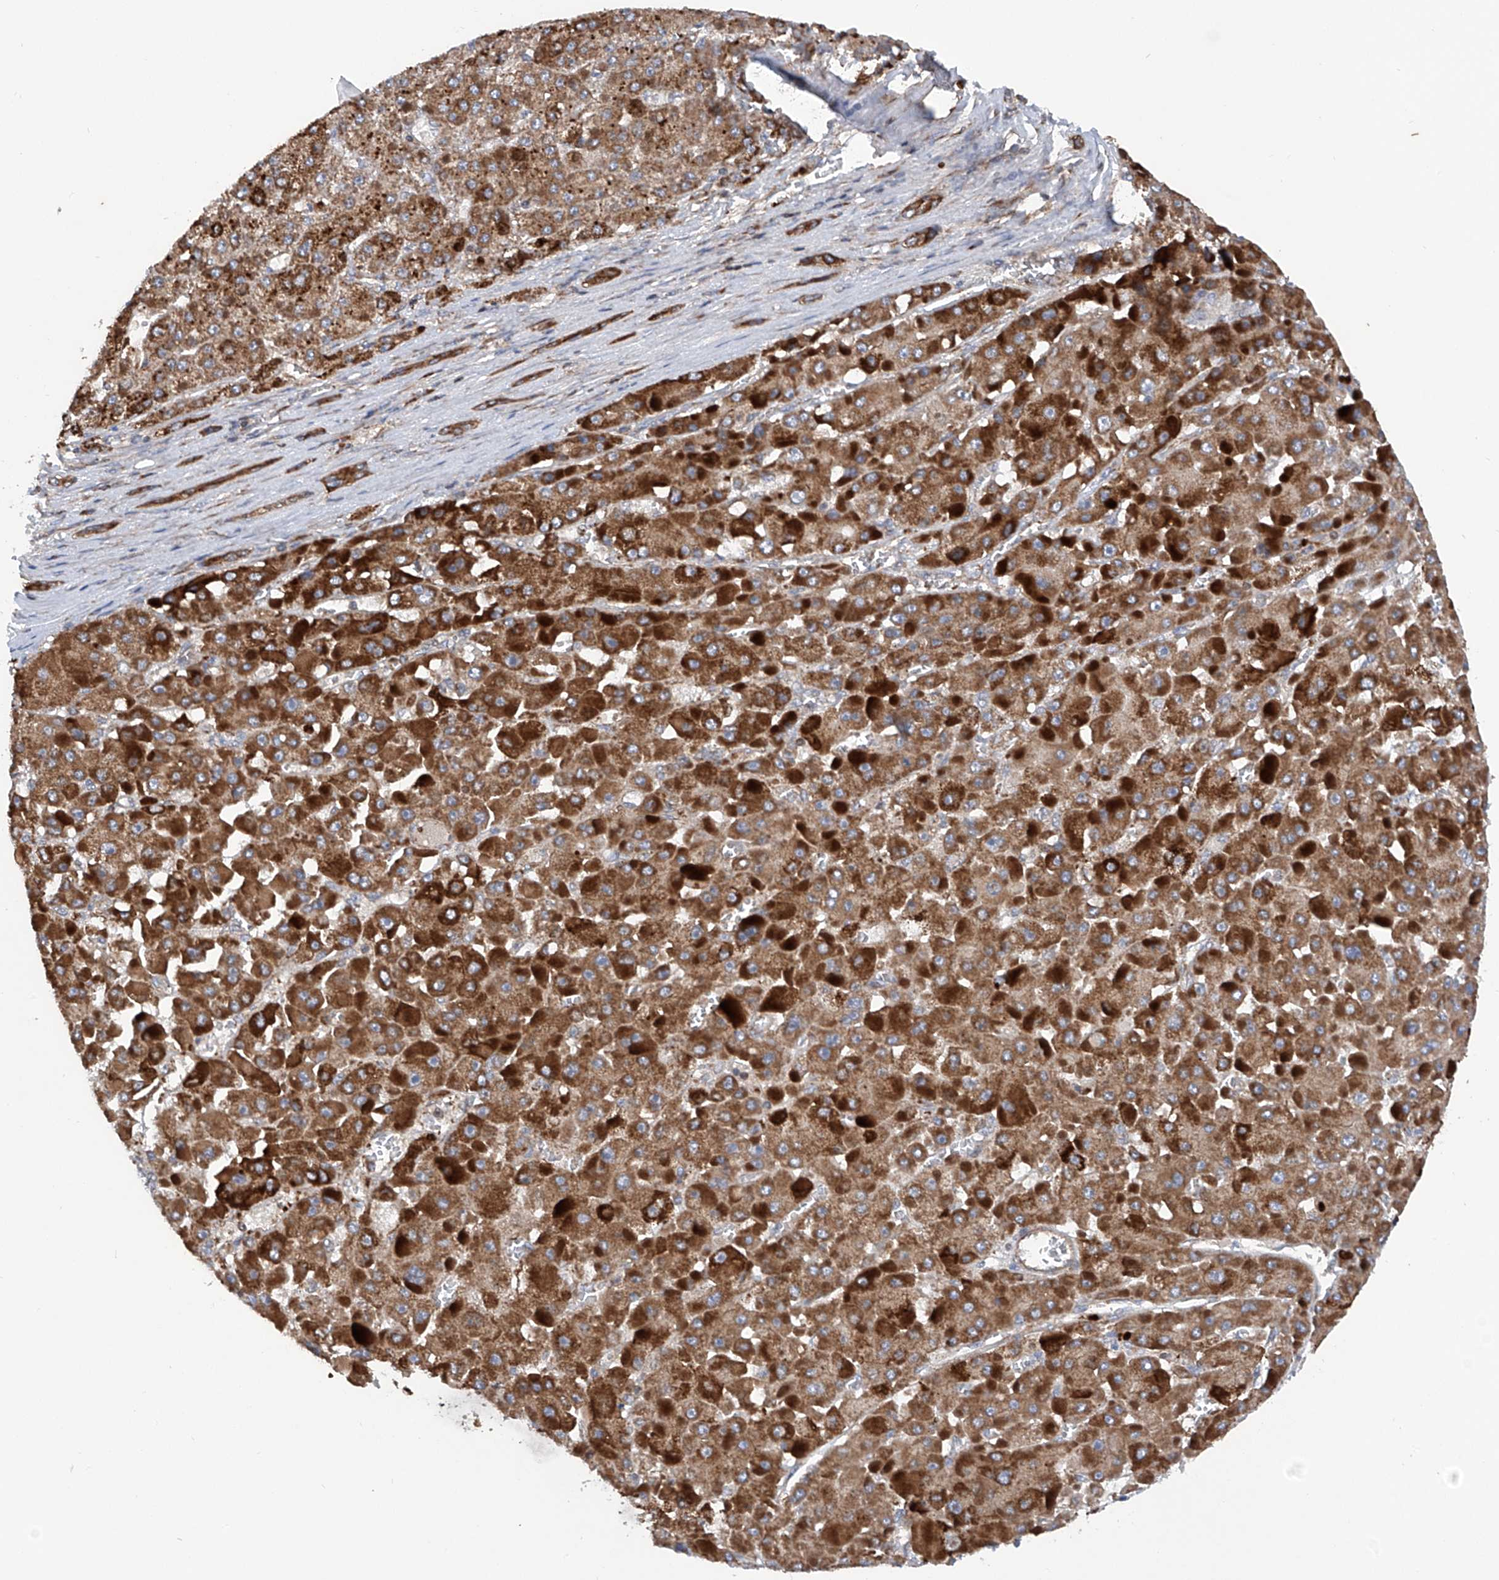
{"staining": {"intensity": "strong", "quantity": ">75%", "location": "cytoplasmic/membranous"}, "tissue": "liver cancer", "cell_type": "Tumor cells", "image_type": "cancer", "snomed": [{"axis": "morphology", "description": "Carcinoma, Hepatocellular, NOS"}, {"axis": "topography", "description": "Liver"}], "caption": "An IHC photomicrograph of neoplastic tissue is shown. Protein staining in brown shows strong cytoplasmic/membranous positivity in liver hepatocellular carcinoma within tumor cells.", "gene": "ASCC3", "patient": {"sex": "female", "age": 73}}